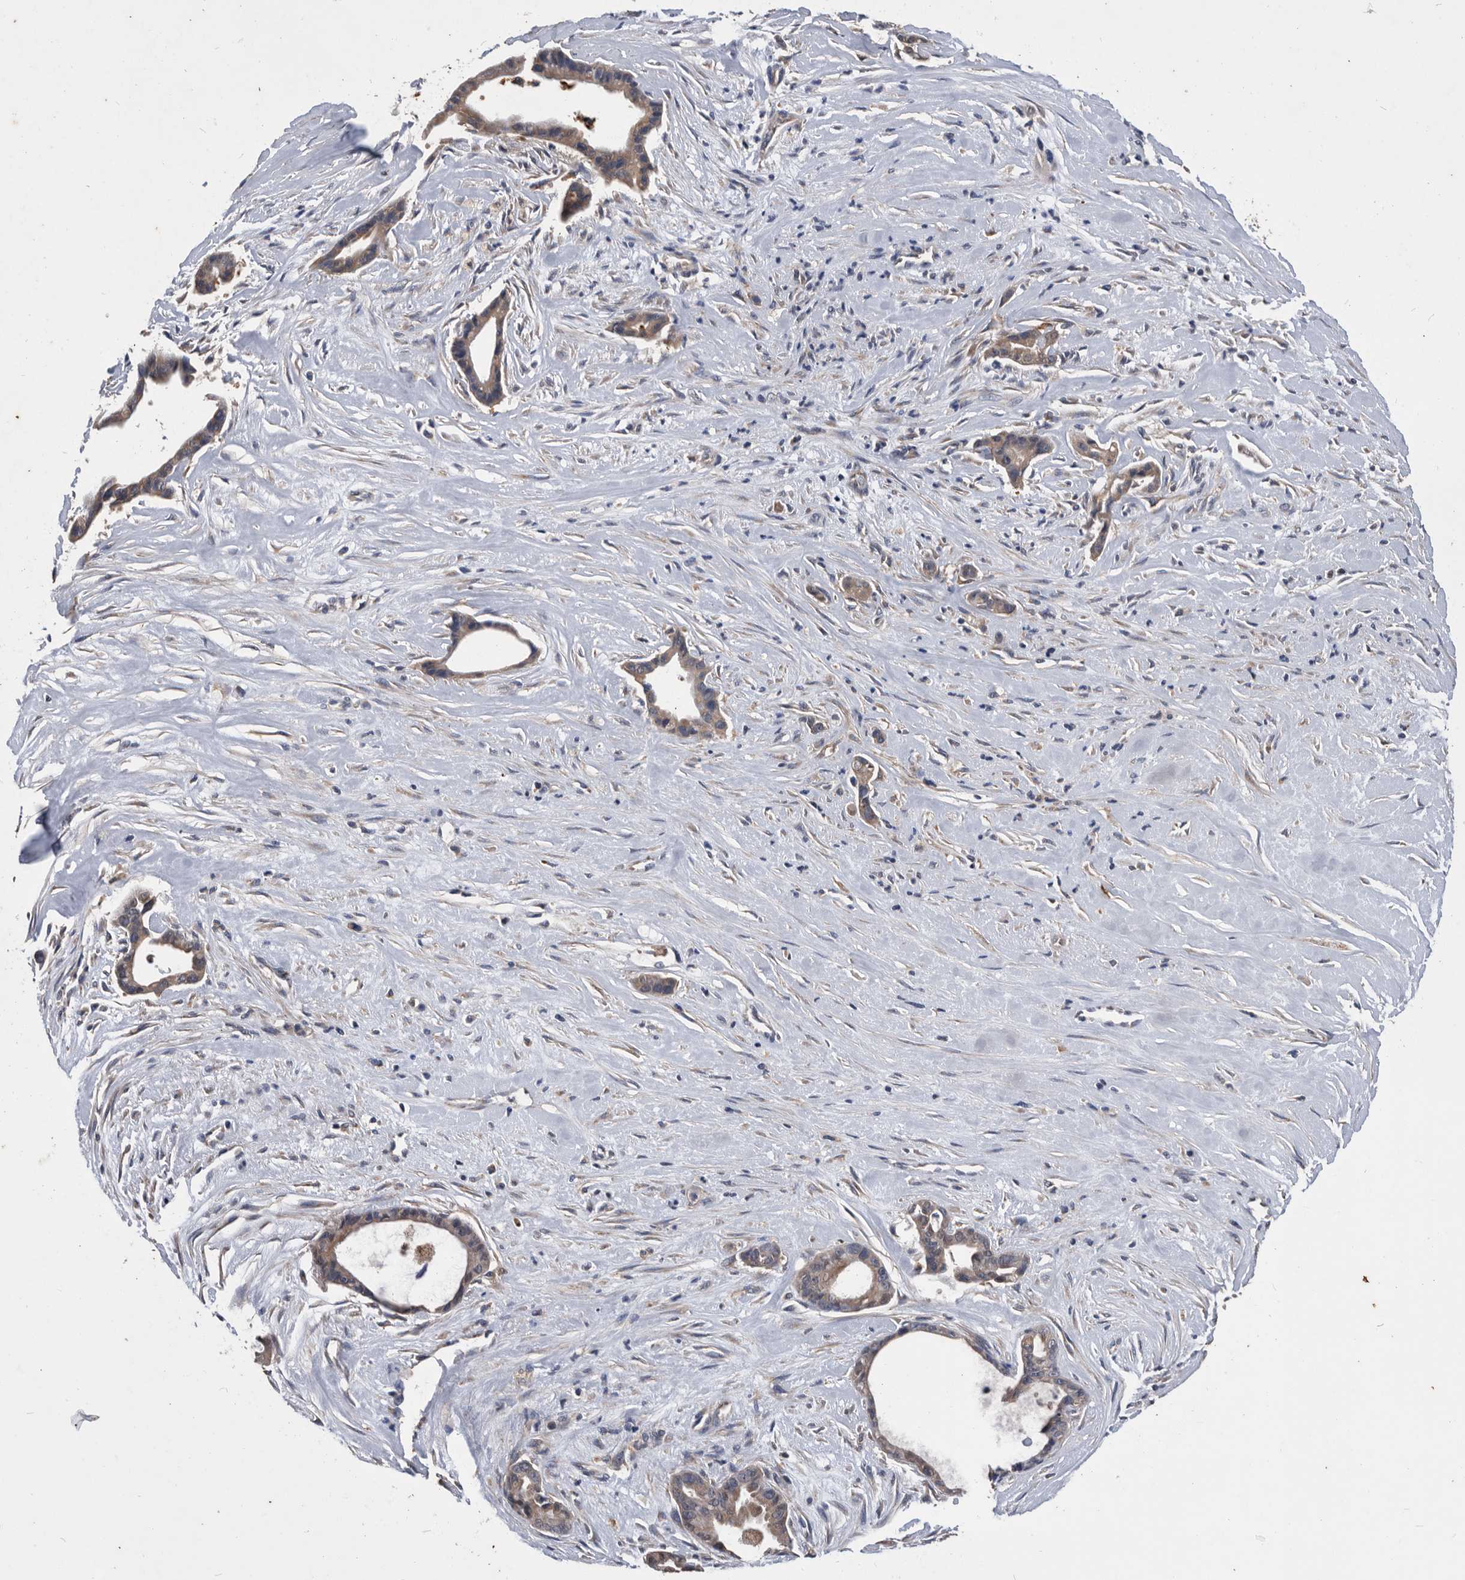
{"staining": {"intensity": "weak", "quantity": ">75%", "location": "cytoplasmic/membranous"}, "tissue": "liver cancer", "cell_type": "Tumor cells", "image_type": "cancer", "snomed": [{"axis": "morphology", "description": "Cholangiocarcinoma"}, {"axis": "topography", "description": "Liver"}], "caption": "Immunohistochemical staining of liver cancer displays low levels of weak cytoplasmic/membranous protein staining in about >75% of tumor cells. (DAB (3,3'-diaminobenzidine) IHC with brightfield microscopy, high magnification).", "gene": "NRBP1", "patient": {"sex": "female", "age": 55}}